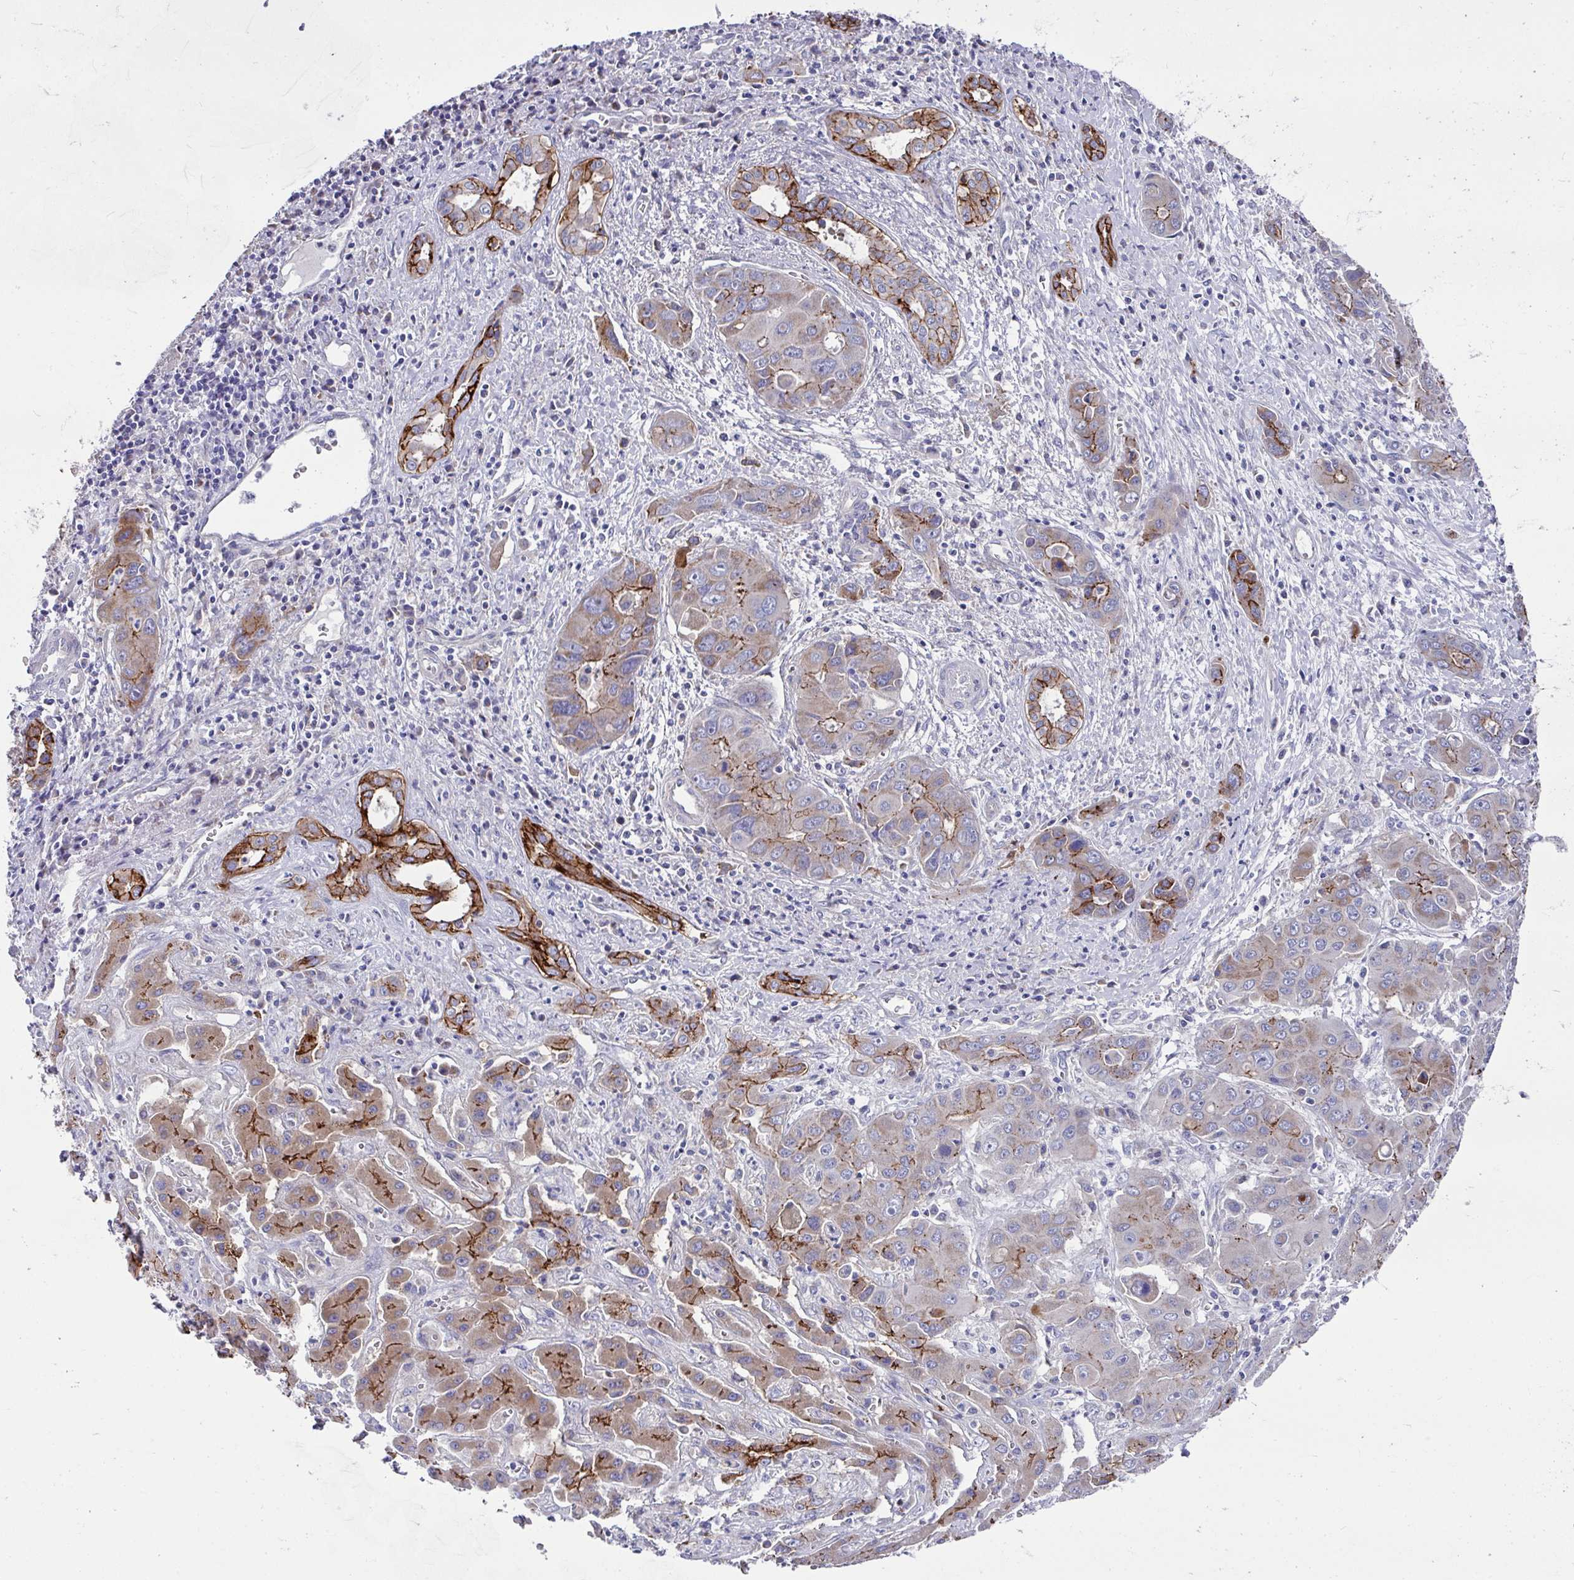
{"staining": {"intensity": "strong", "quantity": "<25%", "location": "cytoplasmic/membranous"}, "tissue": "liver cancer", "cell_type": "Tumor cells", "image_type": "cancer", "snomed": [{"axis": "morphology", "description": "Cholangiocarcinoma"}, {"axis": "topography", "description": "Liver"}], "caption": "About <25% of tumor cells in cholangiocarcinoma (liver) reveal strong cytoplasmic/membranous protein expression as visualized by brown immunohistochemical staining.", "gene": "CLDN1", "patient": {"sex": "male", "age": 67}}